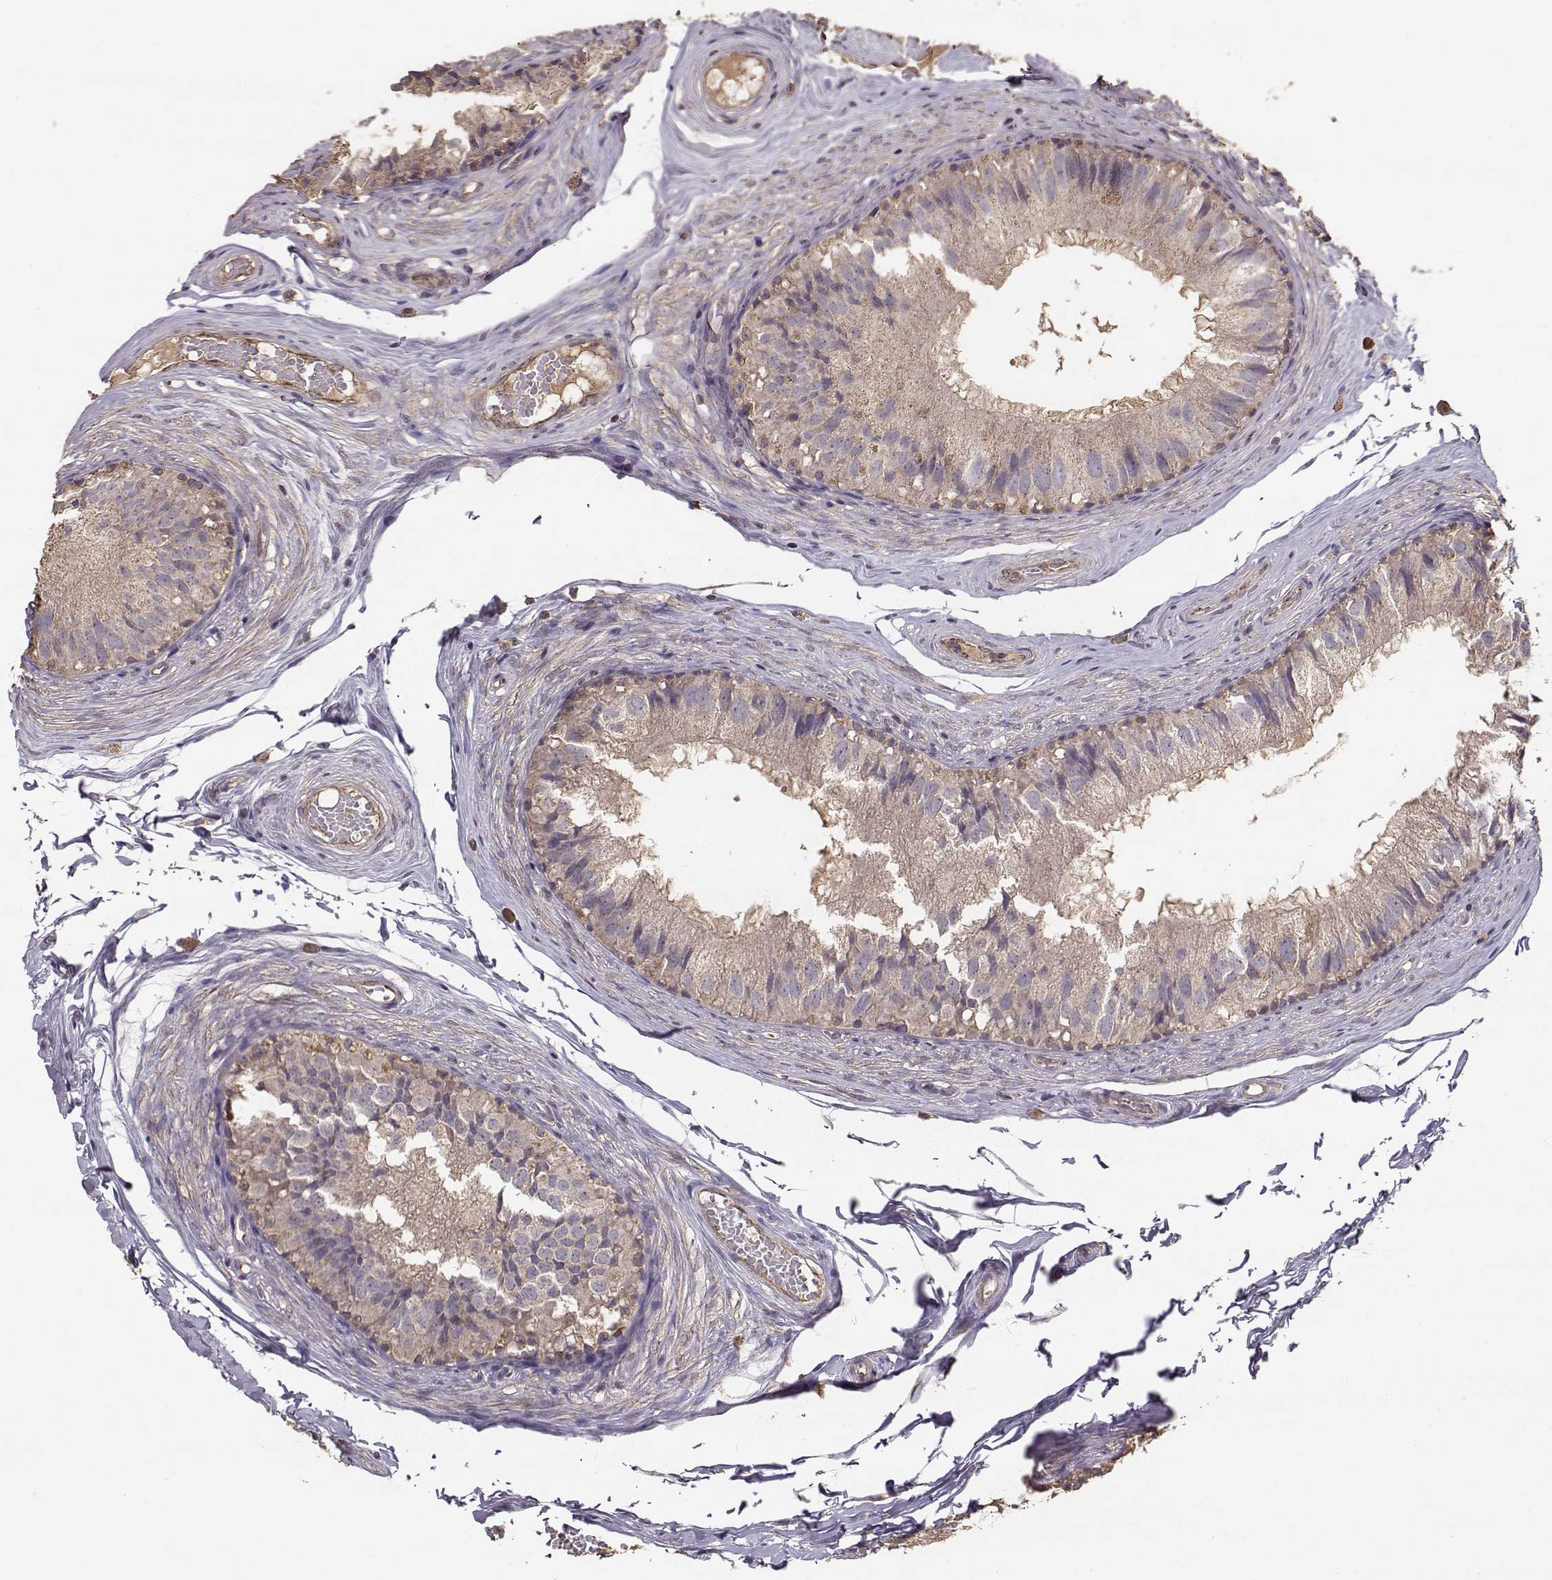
{"staining": {"intensity": "weak", "quantity": "<25%", "location": "cytoplasmic/membranous"}, "tissue": "epididymis", "cell_type": "Glandular cells", "image_type": "normal", "snomed": [{"axis": "morphology", "description": "Normal tissue, NOS"}, {"axis": "topography", "description": "Epididymis"}], "caption": "An immunohistochemistry (IHC) micrograph of normal epididymis is shown. There is no staining in glandular cells of epididymis. Nuclei are stained in blue.", "gene": "TARS3", "patient": {"sex": "male", "age": 45}}